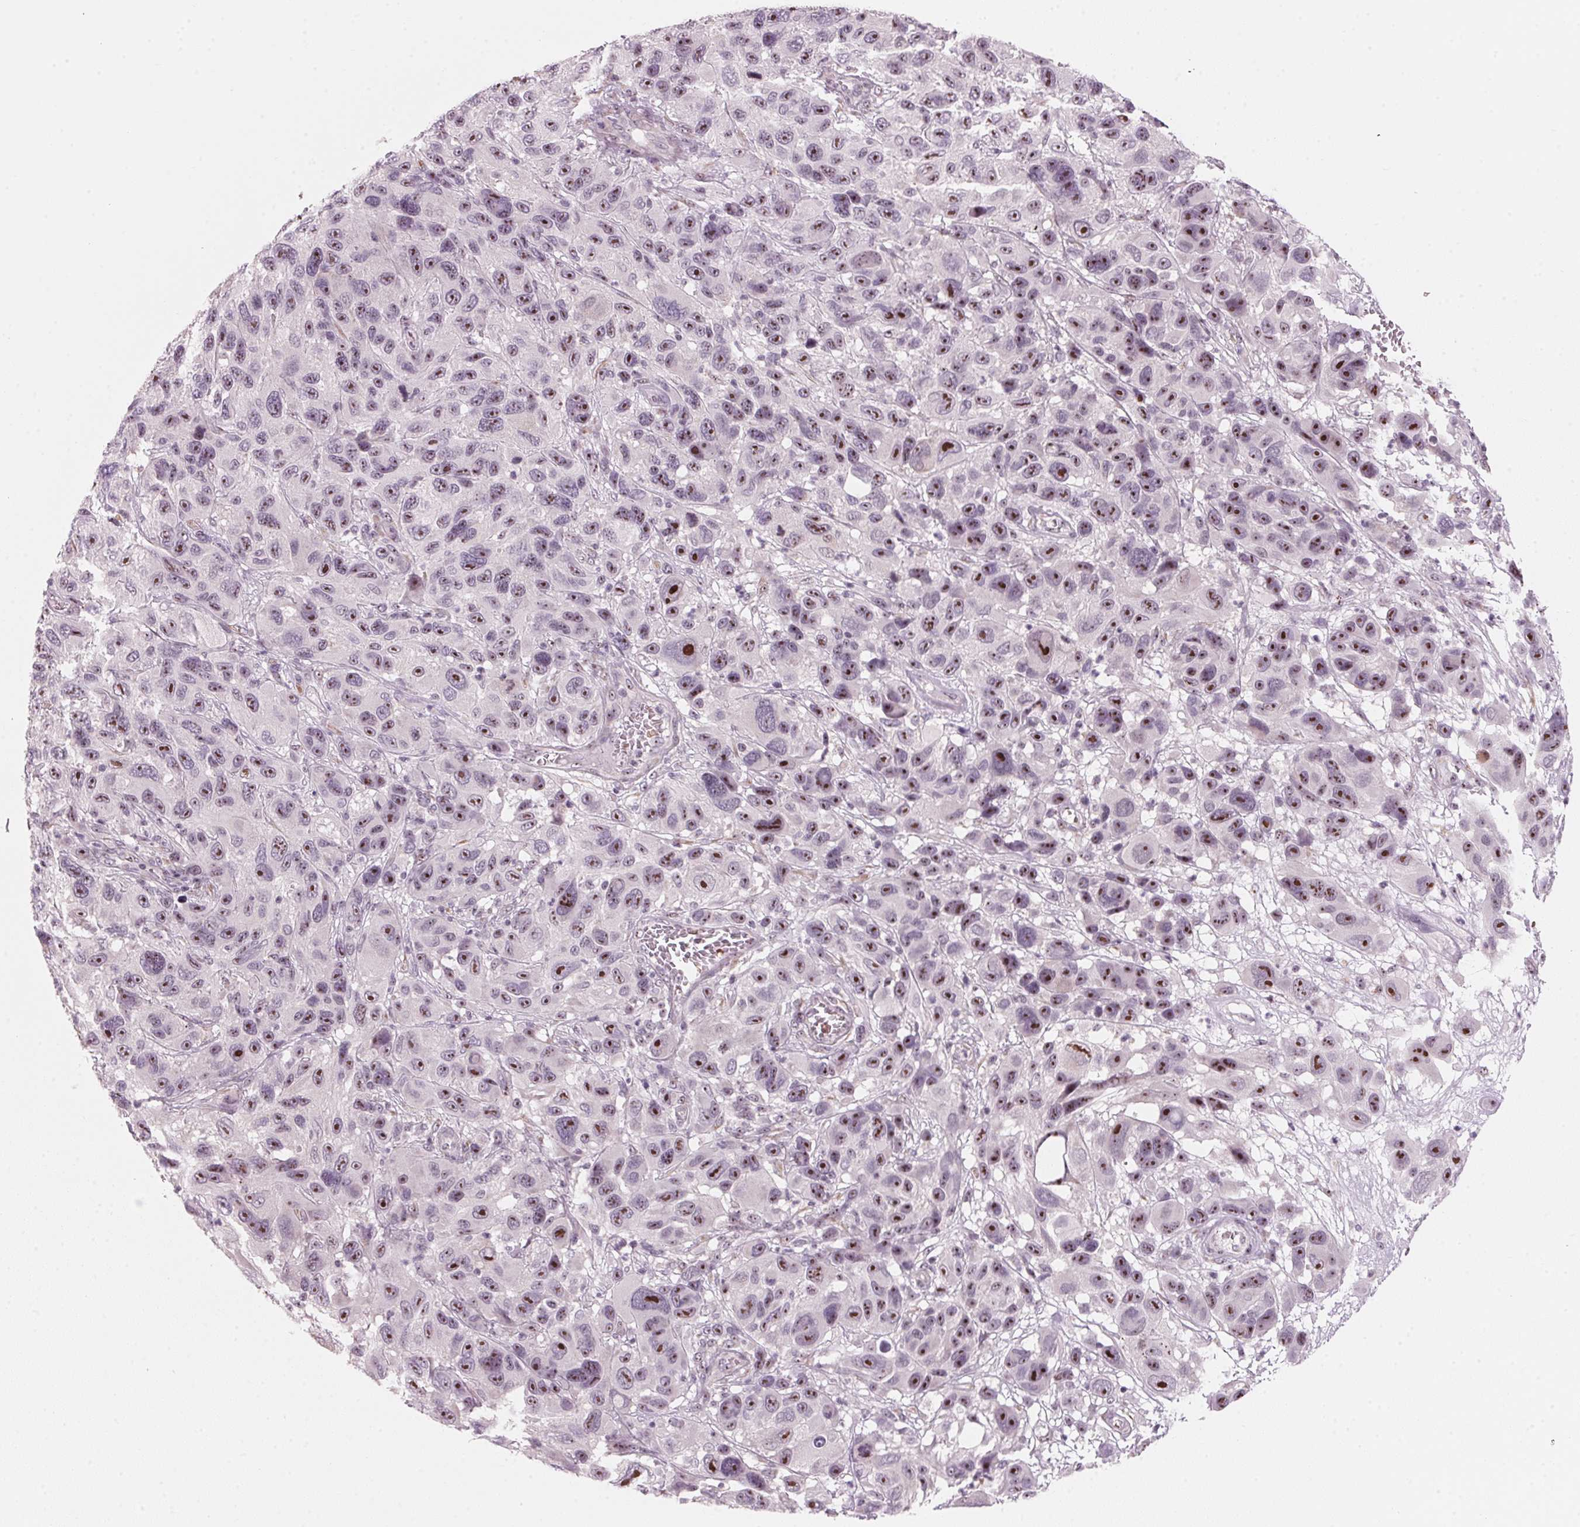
{"staining": {"intensity": "moderate", "quantity": ">75%", "location": "nuclear"}, "tissue": "melanoma", "cell_type": "Tumor cells", "image_type": "cancer", "snomed": [{"axis": "morphology", "description": "Malignant melanoma, NOS"}, {"axis": "topography", "description": "Skin"}], "caption": "About >75% of tumor cells in malignant melanoma reveal moderate nuclear protein staining as visualized by brown immunohistochemical staining.", "gene": "DNTTIP2", "patient": {"sex": "male", "age": 53}}